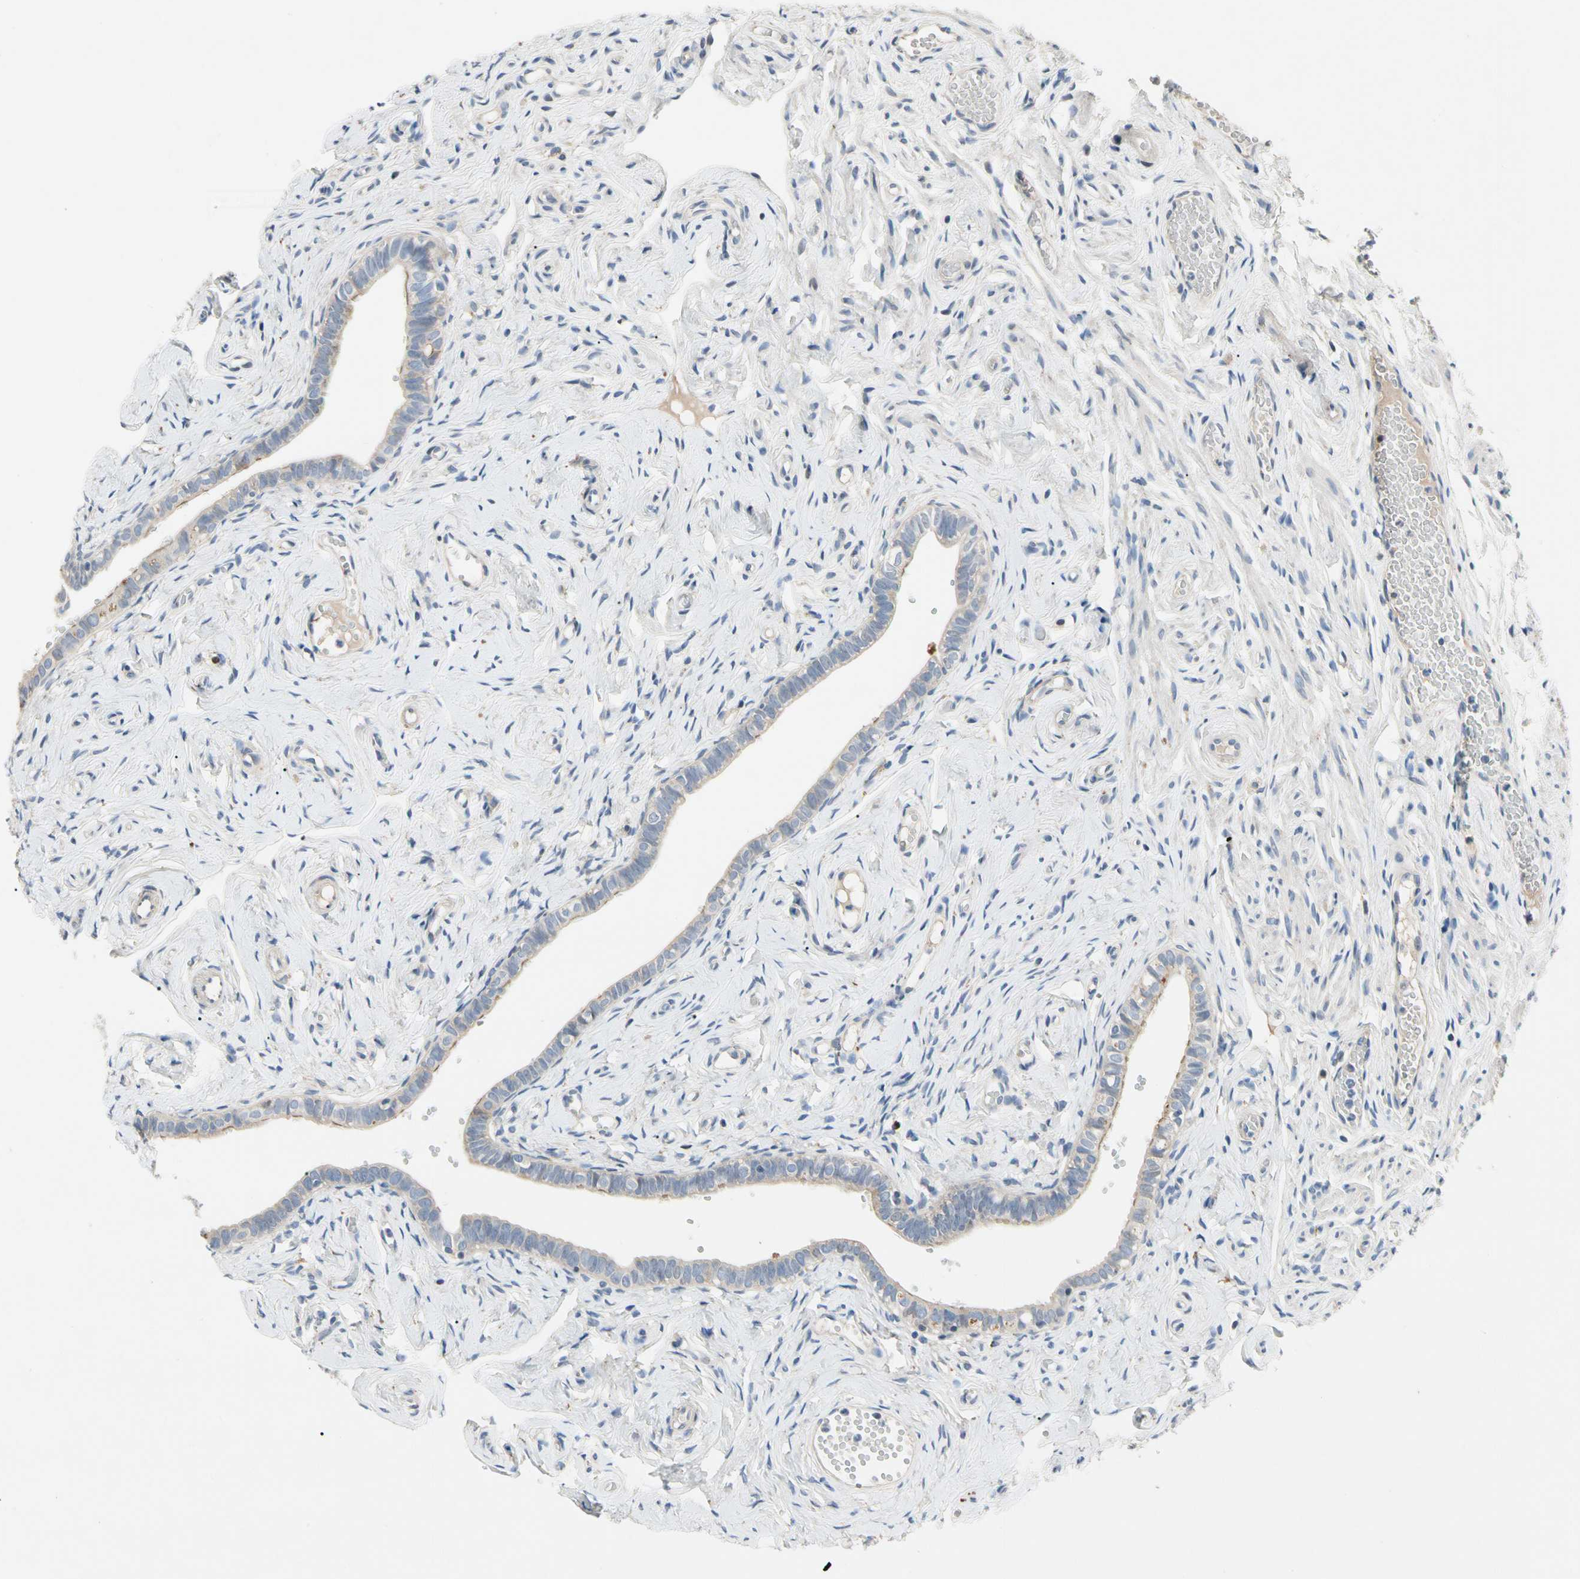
{"staining": {"intensity": "weak", "quantity": "25%-75%", "location": "cytoplasmic/membranous"}, "tissue": "fallopian tube", "cell_type": "Glandular cells", "image_type": "normal", "snomed": [{"axis": "morphology", "description": "Normal tissue, NOS"}, {"axis": "topography", "description": "Fallopian tube"}], "caption": "An image showing weak cytoplasmic/membranous positivity in about 25%-75% of glandular cells in normal fallopian tube, as visualized by brown immunohistochemical staining.", "gene": "GAS6", "patient": {"sex": "female", "age": 71}}